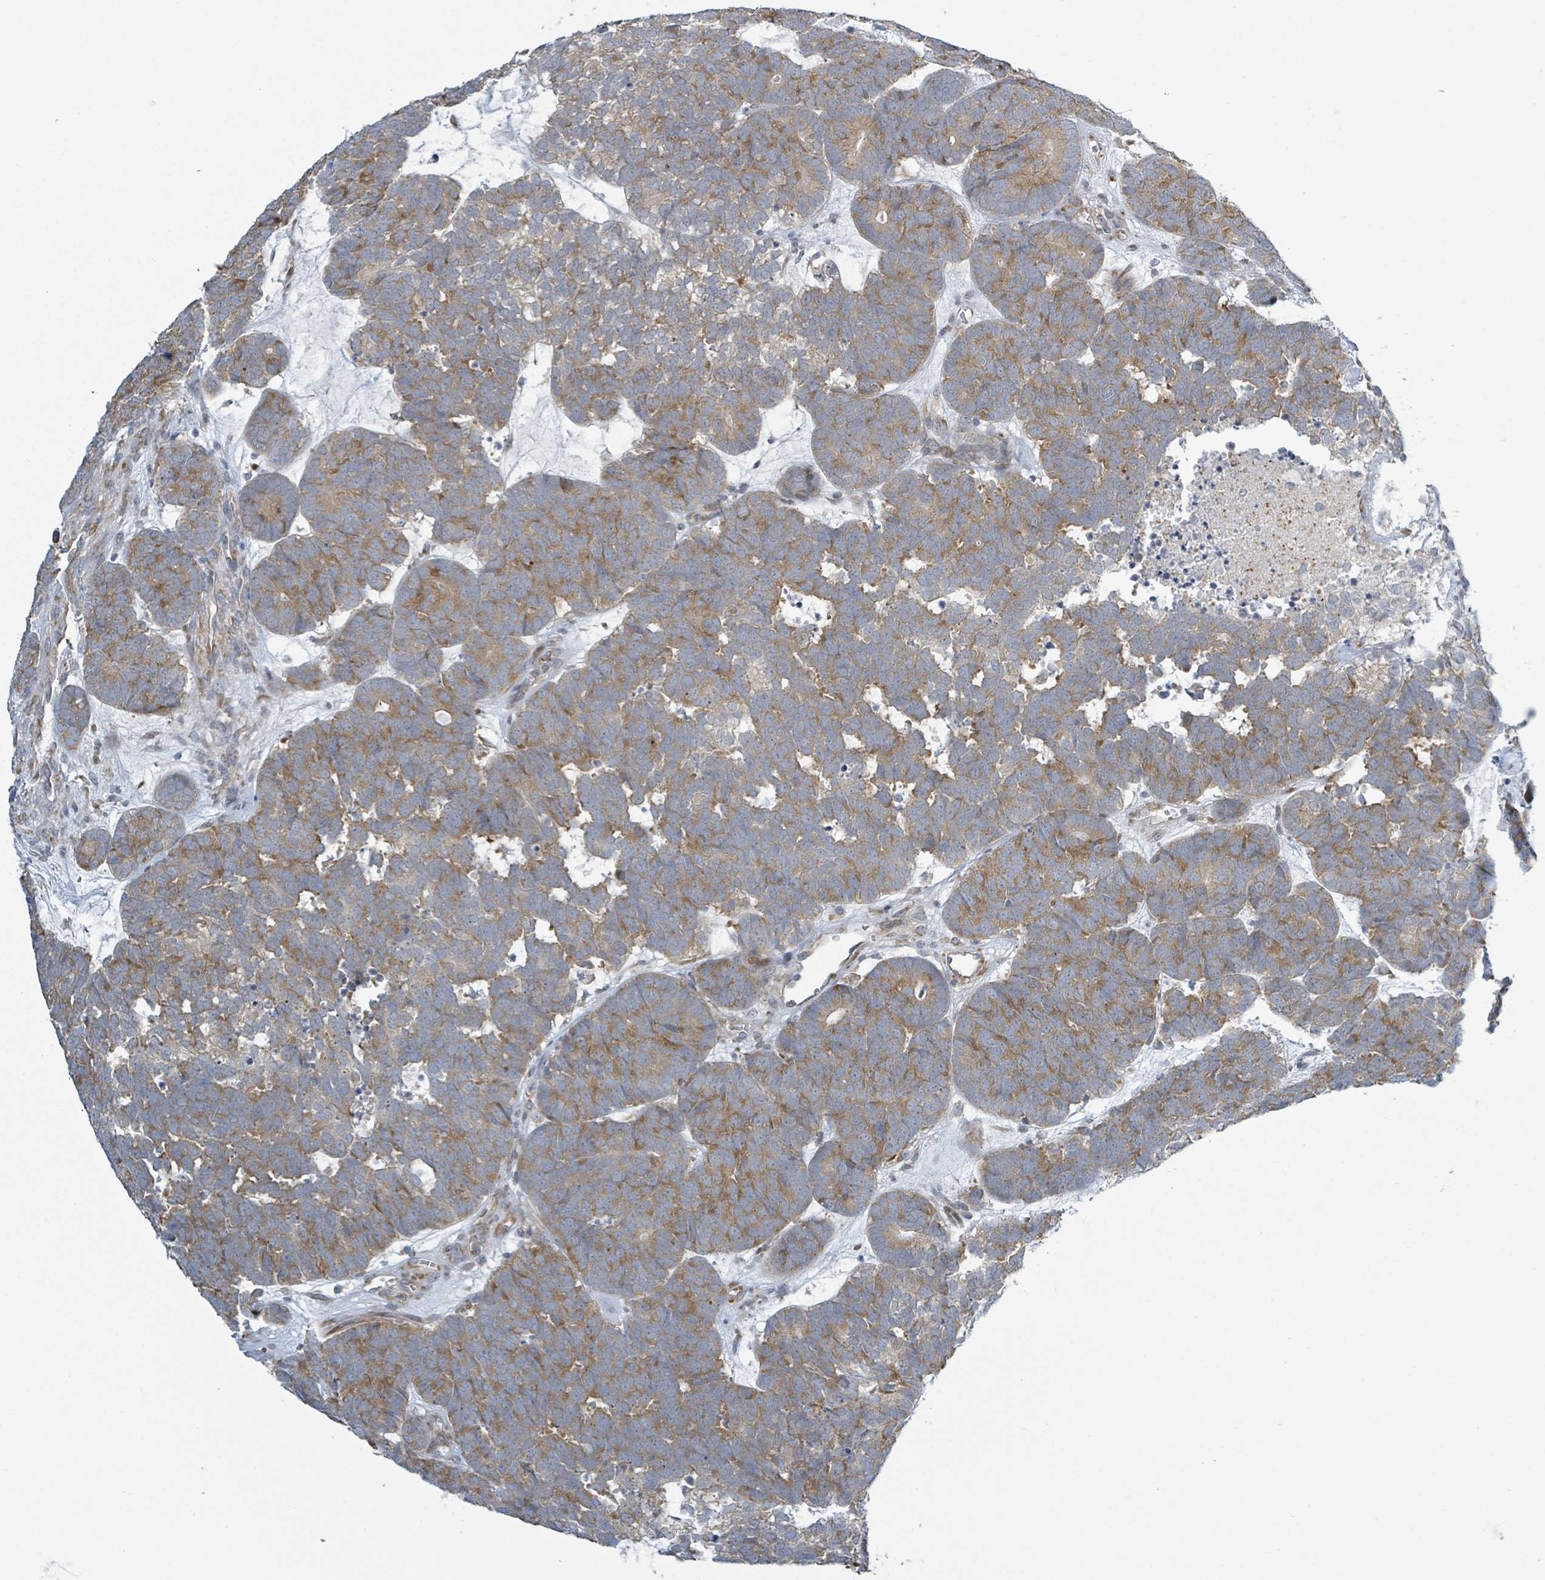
{"staining": {"intensity": "moderate", "quantity": ">75%", "location": "cytoplasmic/membranous"}, "tissue": "head and neck cancer", "cell_type": "Tumor cells", "image_type": "cancer", "snomed": [{"axis": "morphology", "description": "Adenocarcinoma, NOS"}, {"axis": "topography", "description": "Head-Neck"}], "caption": "Brown immunohistochemical staining in human head and neck cancer (adenocarcinoma) shows moderate cytoplasmic/membranous positivity in approximately >75% of tumor cells.", "gene": "RPL32", "patient": {"sex": "female", "age": 81}}